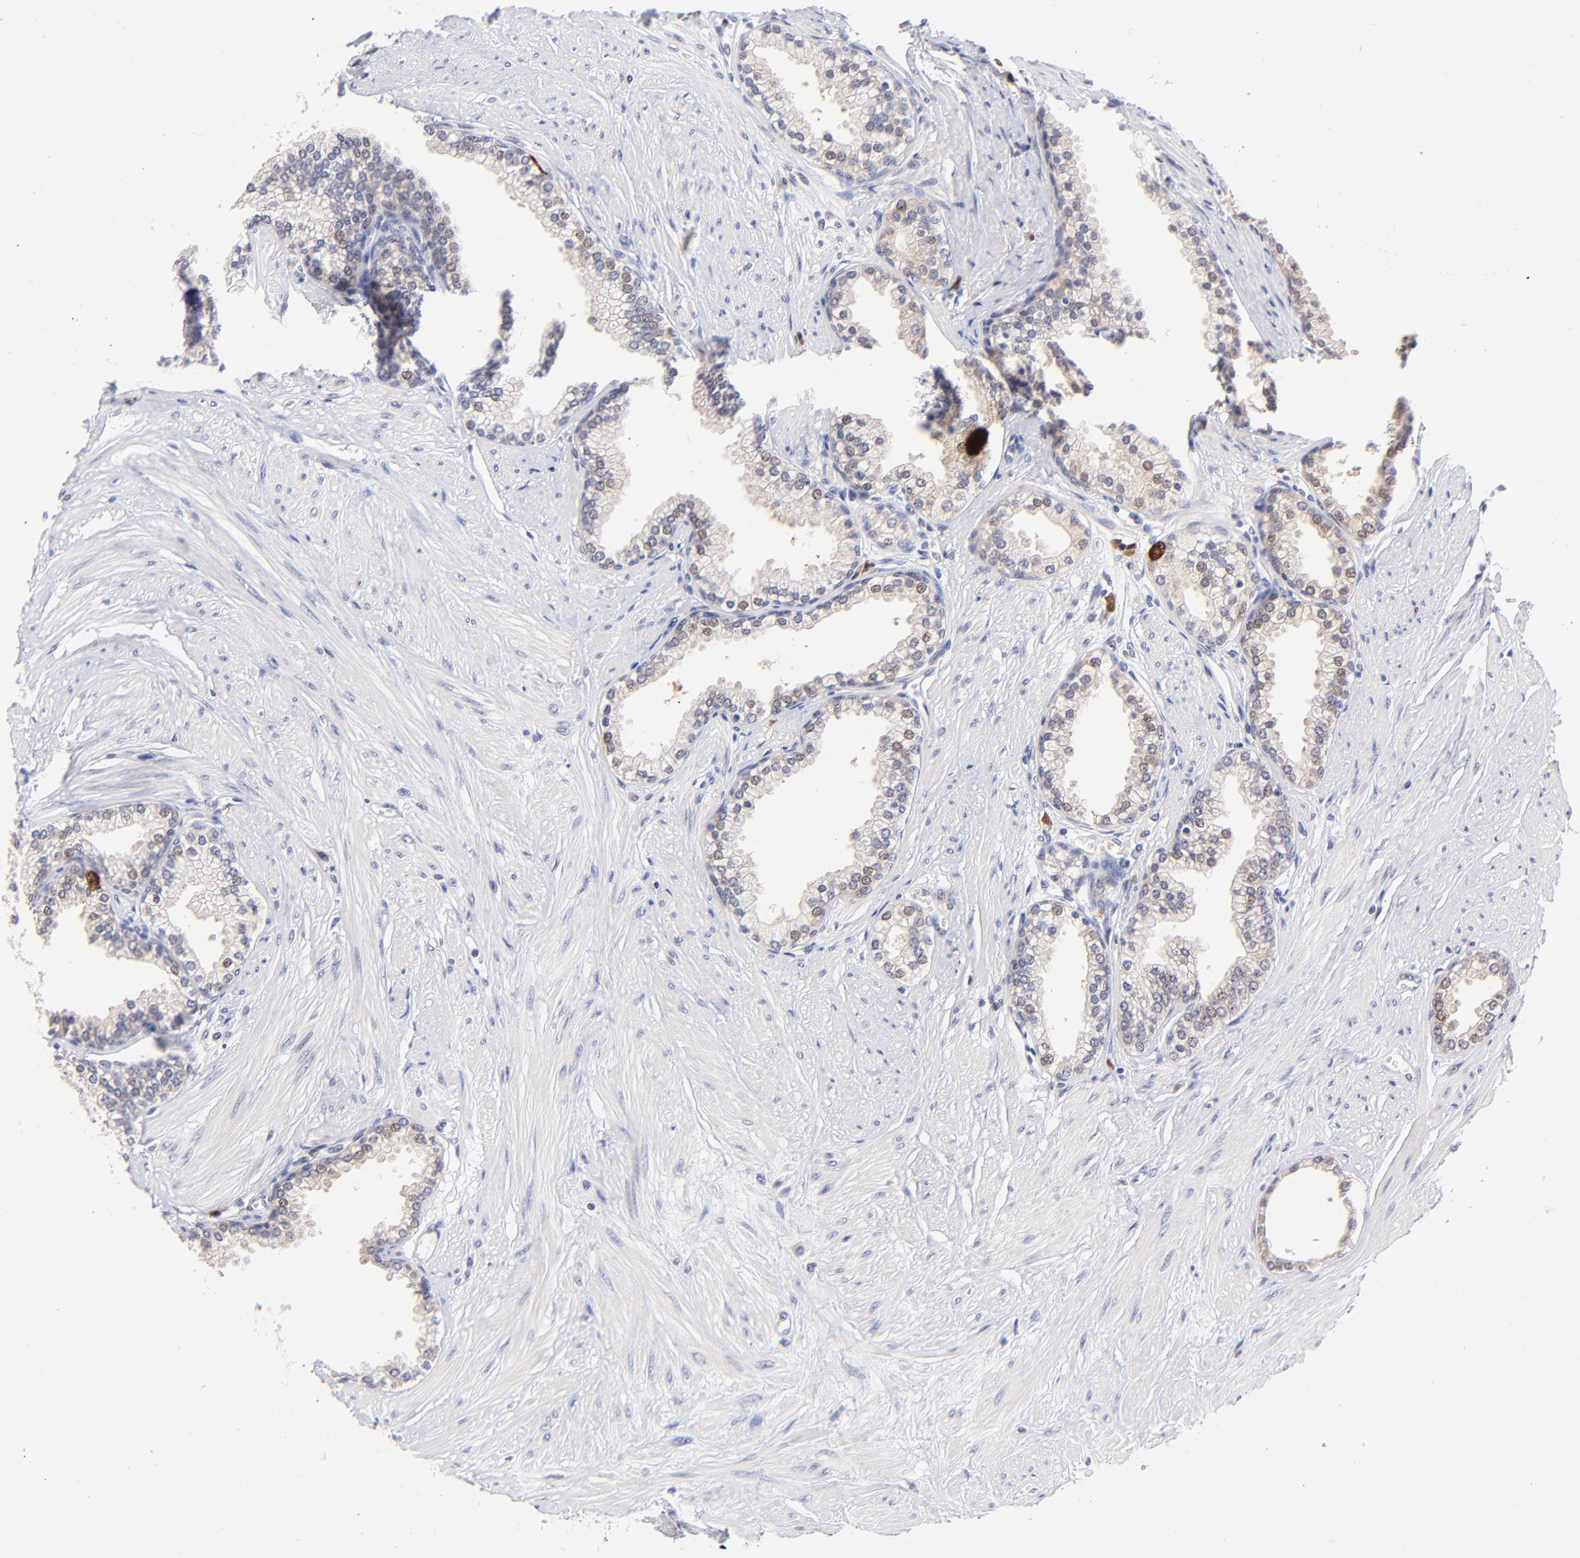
{"staining": {"intensity": "moderate", "quantity": "<25%", "location": "cytoplasmic/membranous,nuclear"}, "tissue": "prostate", "cell_type": "Glandular cells", "image_type": "normal", "snomed": [{"axis": "morphology", "description": "Normal tissue, NOS"}, {"axis": "topography", "description": "Prostate"}], "caption": "Prostate stained with DAB (3,3'-diaminobenzidine) immunohistochemistry (IHC) demonstrates low levels of moderate cytoplasmic/membranous,nuclear positivity in about <25% of glandular cells.", "gene": "ZNF155", "patient": {"sex": "male", "age": 64}}